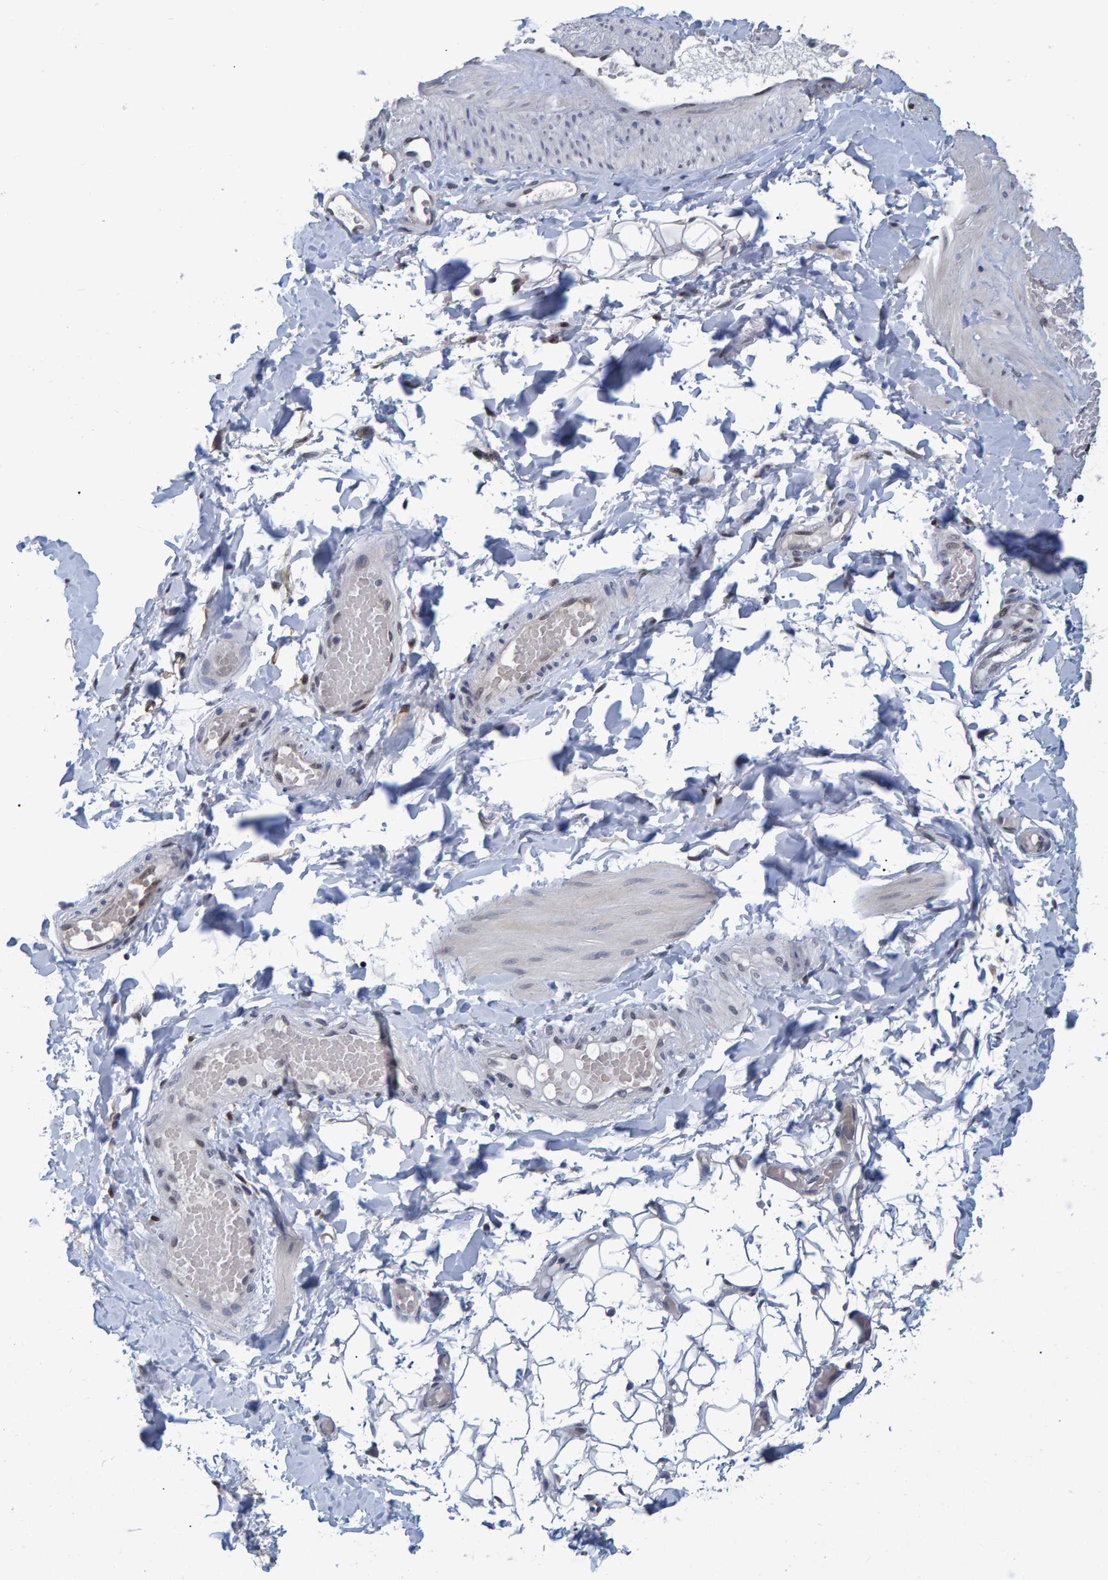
{"staining": {"intensity": "moderate", "quantity": ">75%", "location": "nuclear"}, "tissue": "adipose tissue", "cell_type": "Adipocytes", "image_type": "normal", "snomed": [{"axis": "morphology", "description": "Normal tissue, NOS"}, {"axis": "topography", "description": "Adipose tissue"}, {"axis": "topography", "description": "Vascular tissue"}, {"axis": "topography", "description": "Peripheral nerve tissue"}], "caption": "Brown immunohistochemical staining in benign human adipose tissue exhibits moderate nuclear positivity in approximately >75% of adipocytes.", "gene": "QKI", "patient": {"sex": "male", "age": 25}}